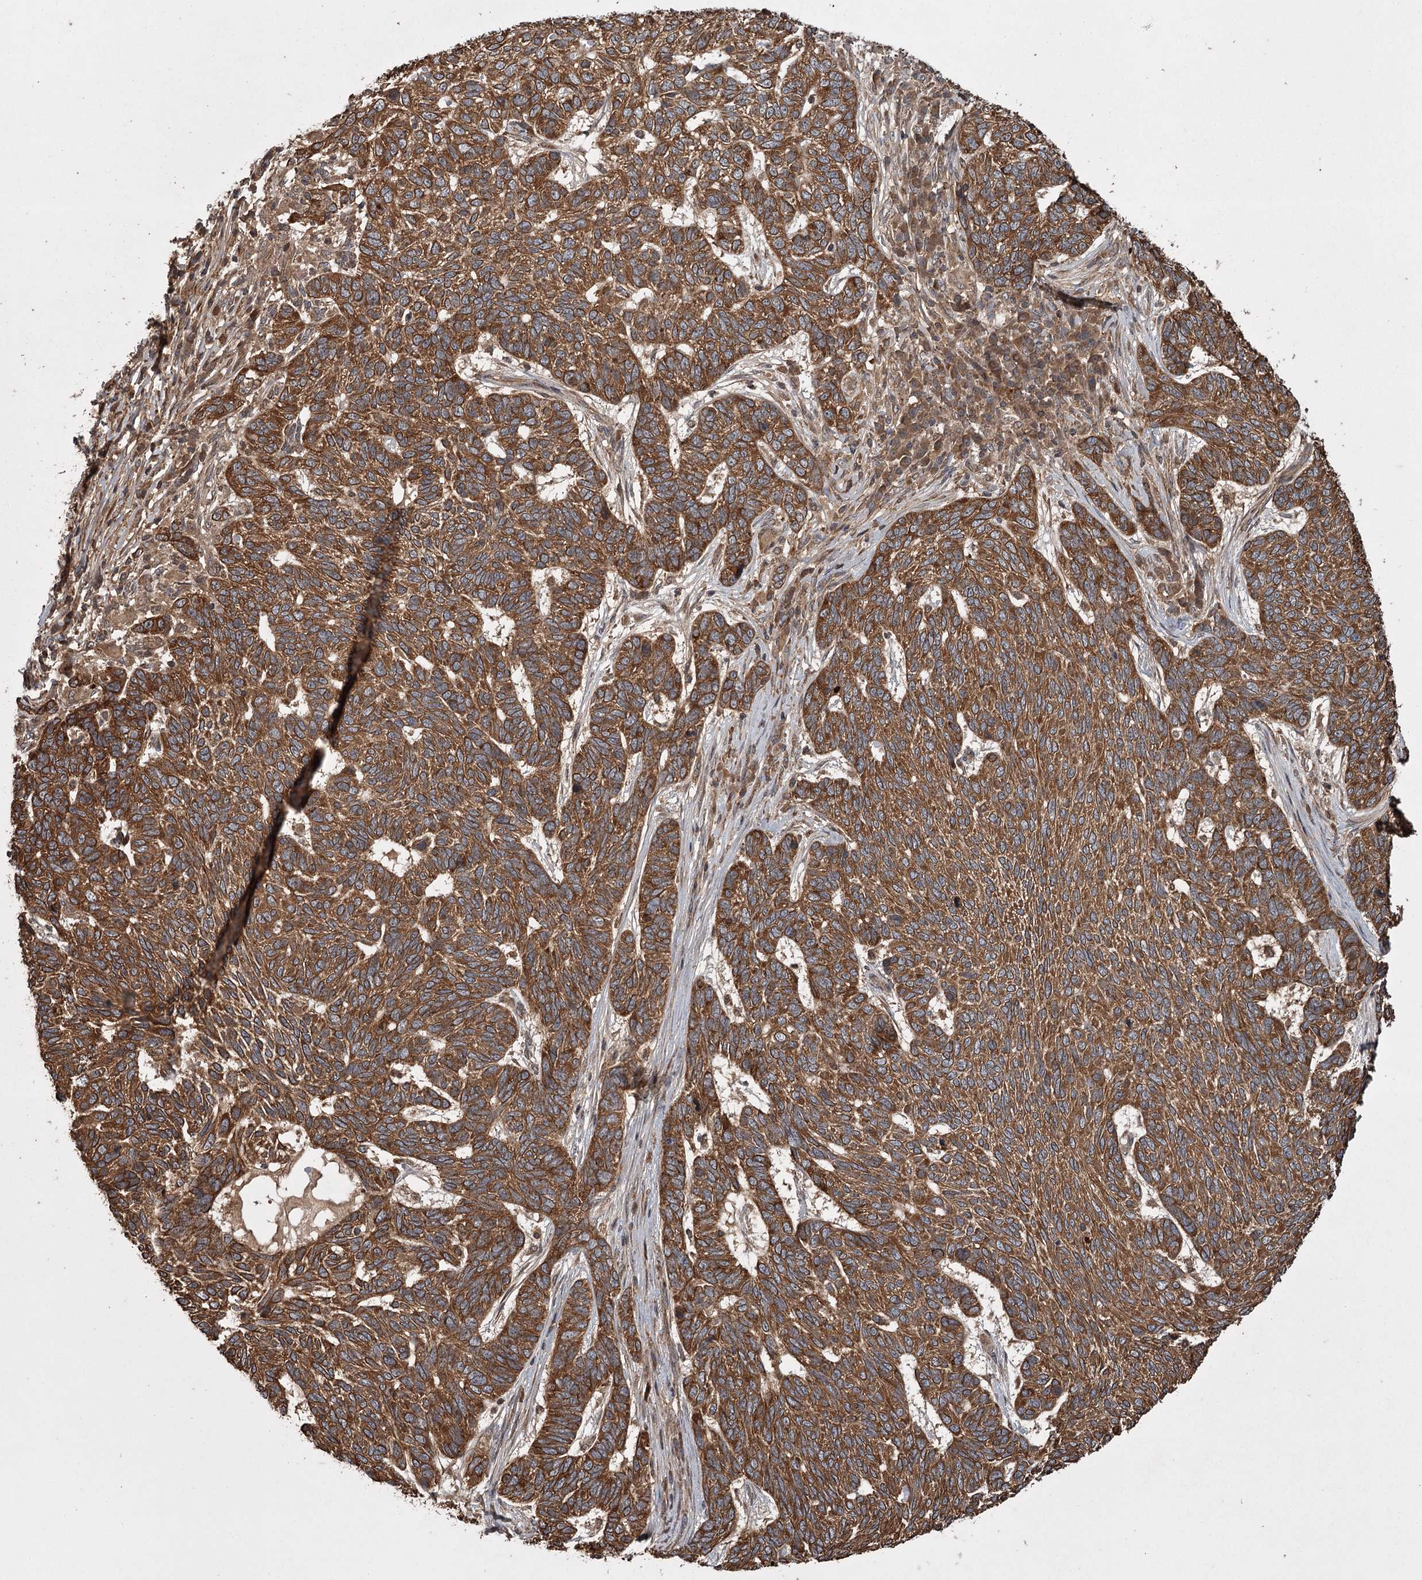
{"staining": {"intensity": "strong", "quantity": ">75%", "location": "cytoplasmic/membranous"}, "tissue": "skin cancer", "cell_type": "Tumor cells", "image_type": "cancer", "snomed": [{"axis": "morphology", "description": "Basal cell carcinoma"}, {"axis": "topography", "description": "Skin"}], "caption": "Protein staining of skin cancer (basal cell carcinoma) tissue shows strong cytoplasmic/membranous positivity in about >75% of tumor cells.", "gene": "RPAP3", "patient": {"sex": "female", "age": 65}}